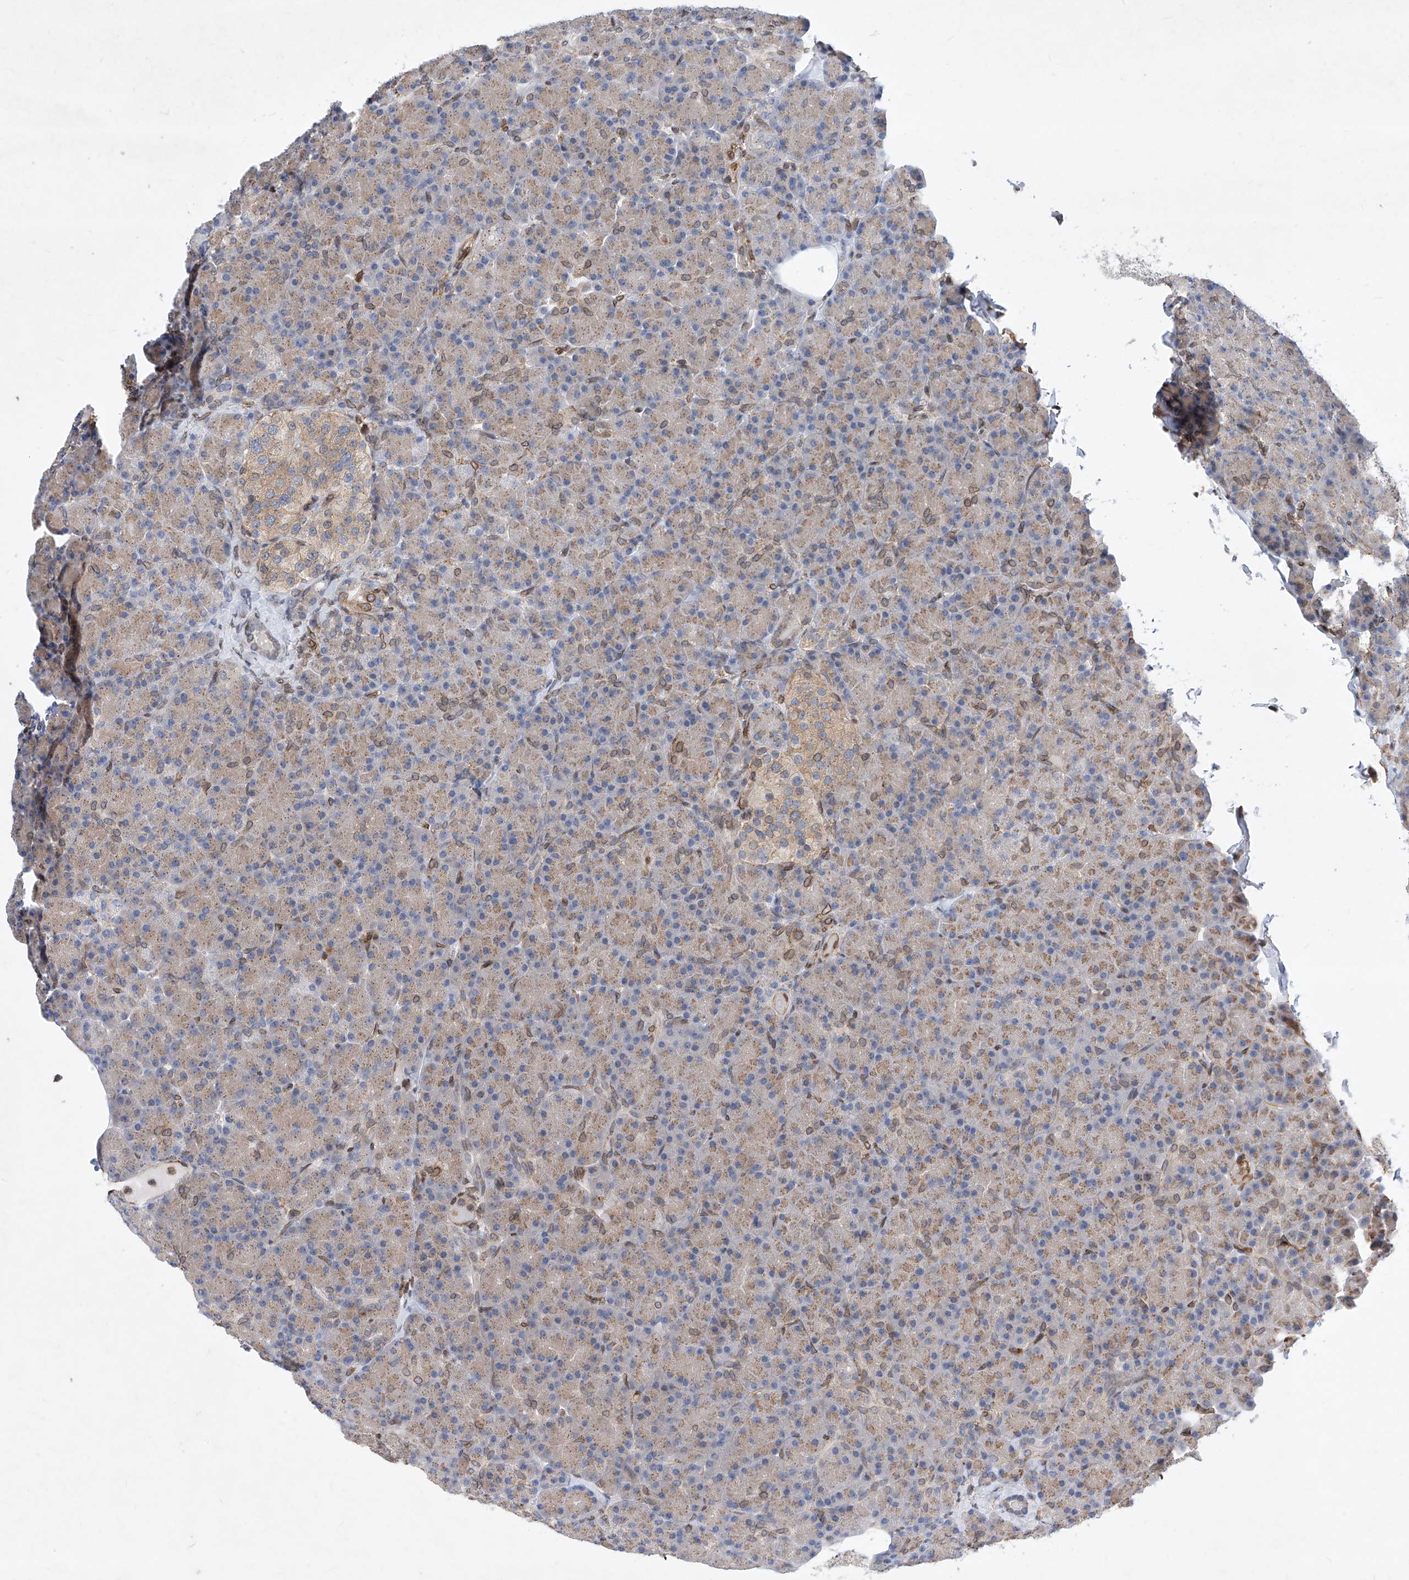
{"staining": {"intensity": "moderate", "quantity": ">75%", "location": "cytoplasmic/membranous"}, "tissue": "pancreas", "cell_type": "Exocrine glandular cells", "image_type": "normal", "snomed": [{"axis": "morphology", "description": "Normal tissue, NOS"}, {"axis": "topography", "description": "Pancreas"}], "caption": "IHC of unremarkable human pancreas demonstrates medium levels of moderate cytoplasmic/membranous positivity in about >75% of exocrine glandular cells. (Stains: DAB (3,3'-diaminobenzidine) in brown, nuclei in blue, Microscopy: brightfield microscopy at high magnification).", "gene": "MX2", "patient": {"sex": "female", "age": 43}}